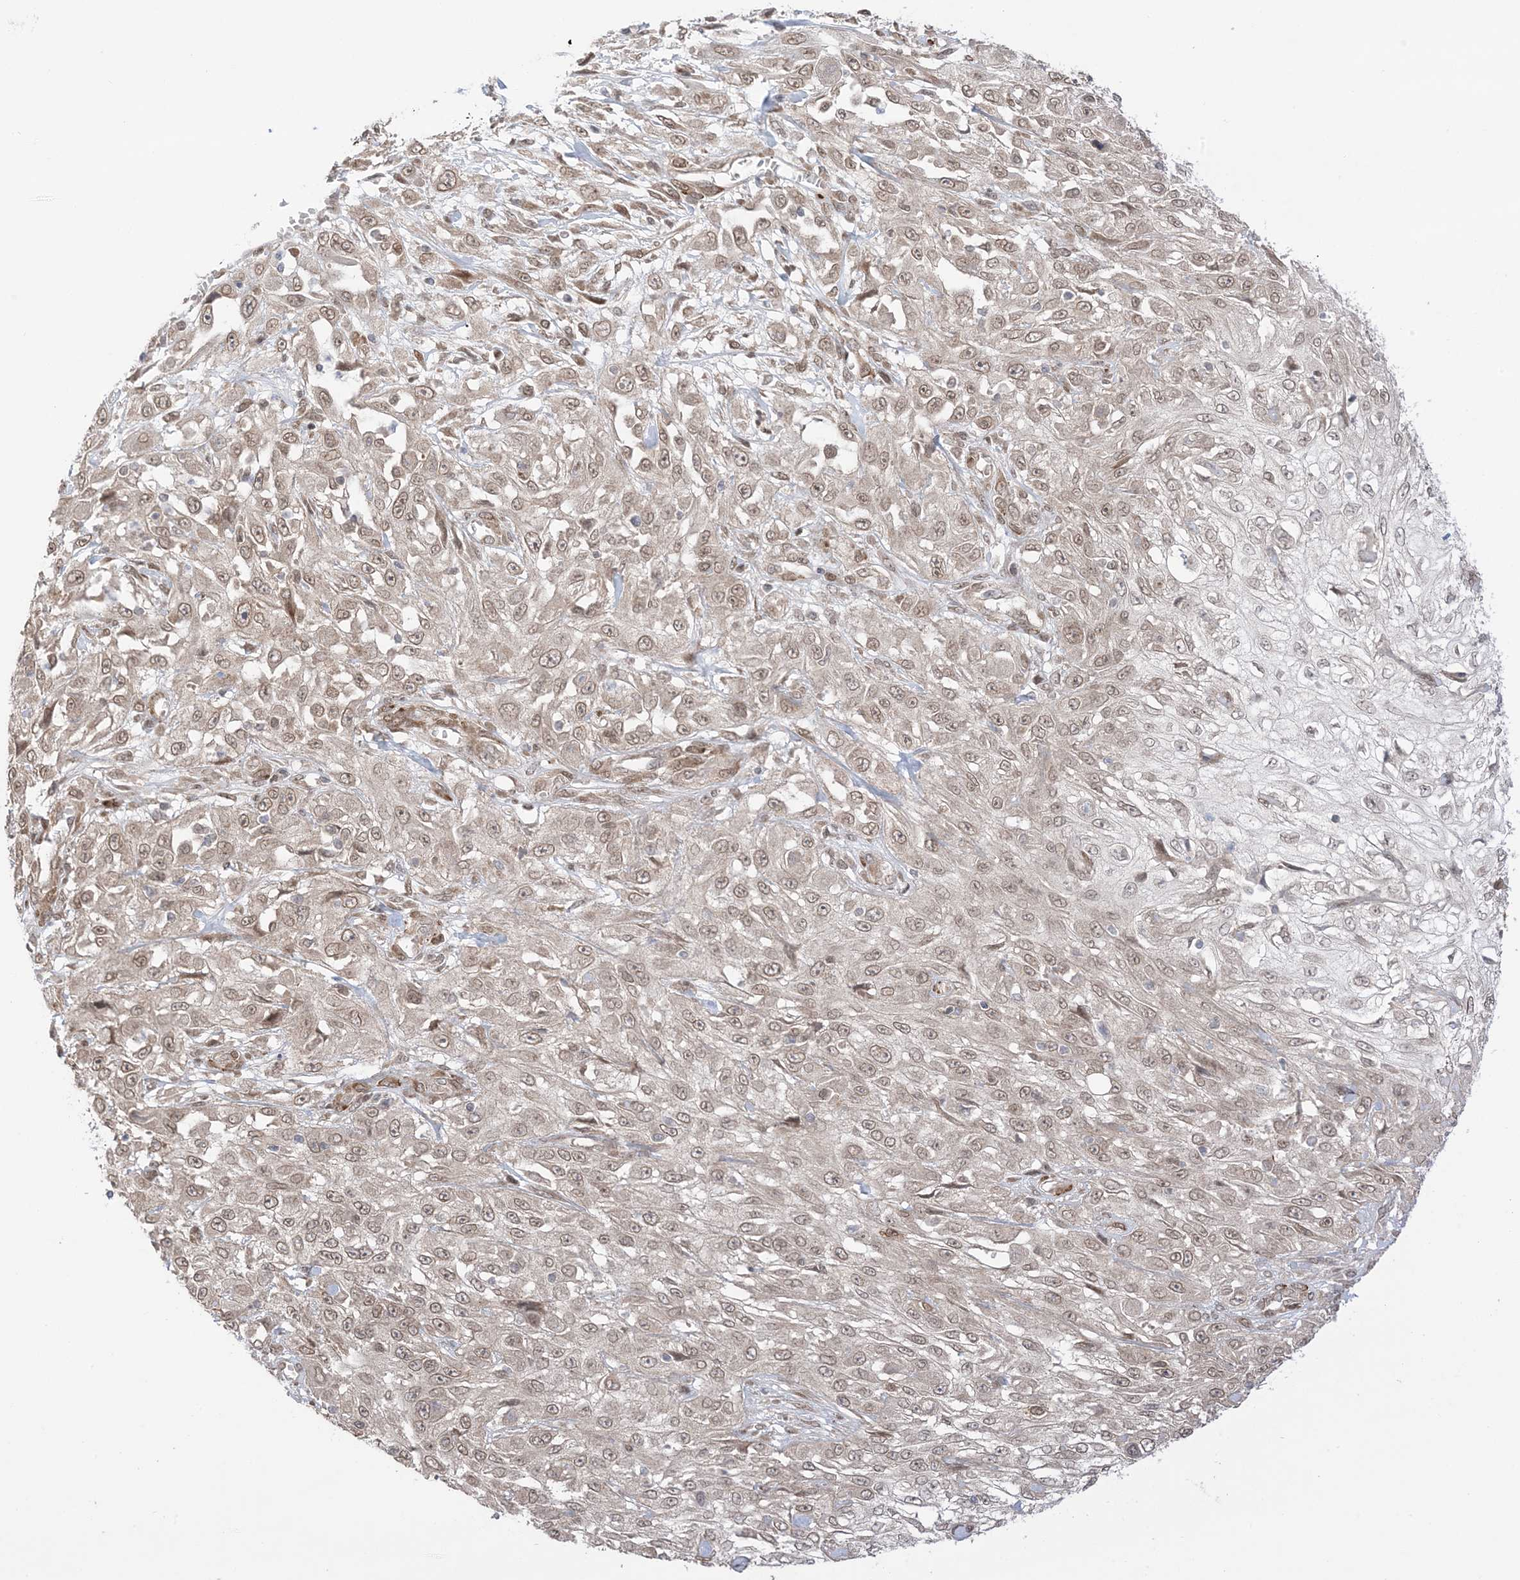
{"staining": {"intensity": "moderate", "quantity": ">75%", "location": "cytoplasmic/membranous,nuclear"}, "tissue": "skin cancer", "cell_type": "Tumor cells", "image_type": "cancer", "snomed": [{"axis": "morphology", "description": "Squamous cell carcinoma, NOS"}, {"axis": "morphology", "description": "Squamous cell carcinoma, metastatic, NOS"}, {"axis": "topography", "description": "Skin"}, {"axis": "topography", "description": "Lymph node"}], "caption": "Protein expression analysis of human skin cancer (metastatic squamous cell carcinoma) reveals moderate cytoplasmic/membranous and nuclear staining in about >75% of tumor cells. The protein of interest is stained brown, and the nuclei are stained in blue (DAB (3,3'-diaminobenzidine) IHC with brightfield microscopy, high magnification).", "gene": "UBE2E2", "patient": {"sex": "male", "age": 75}}